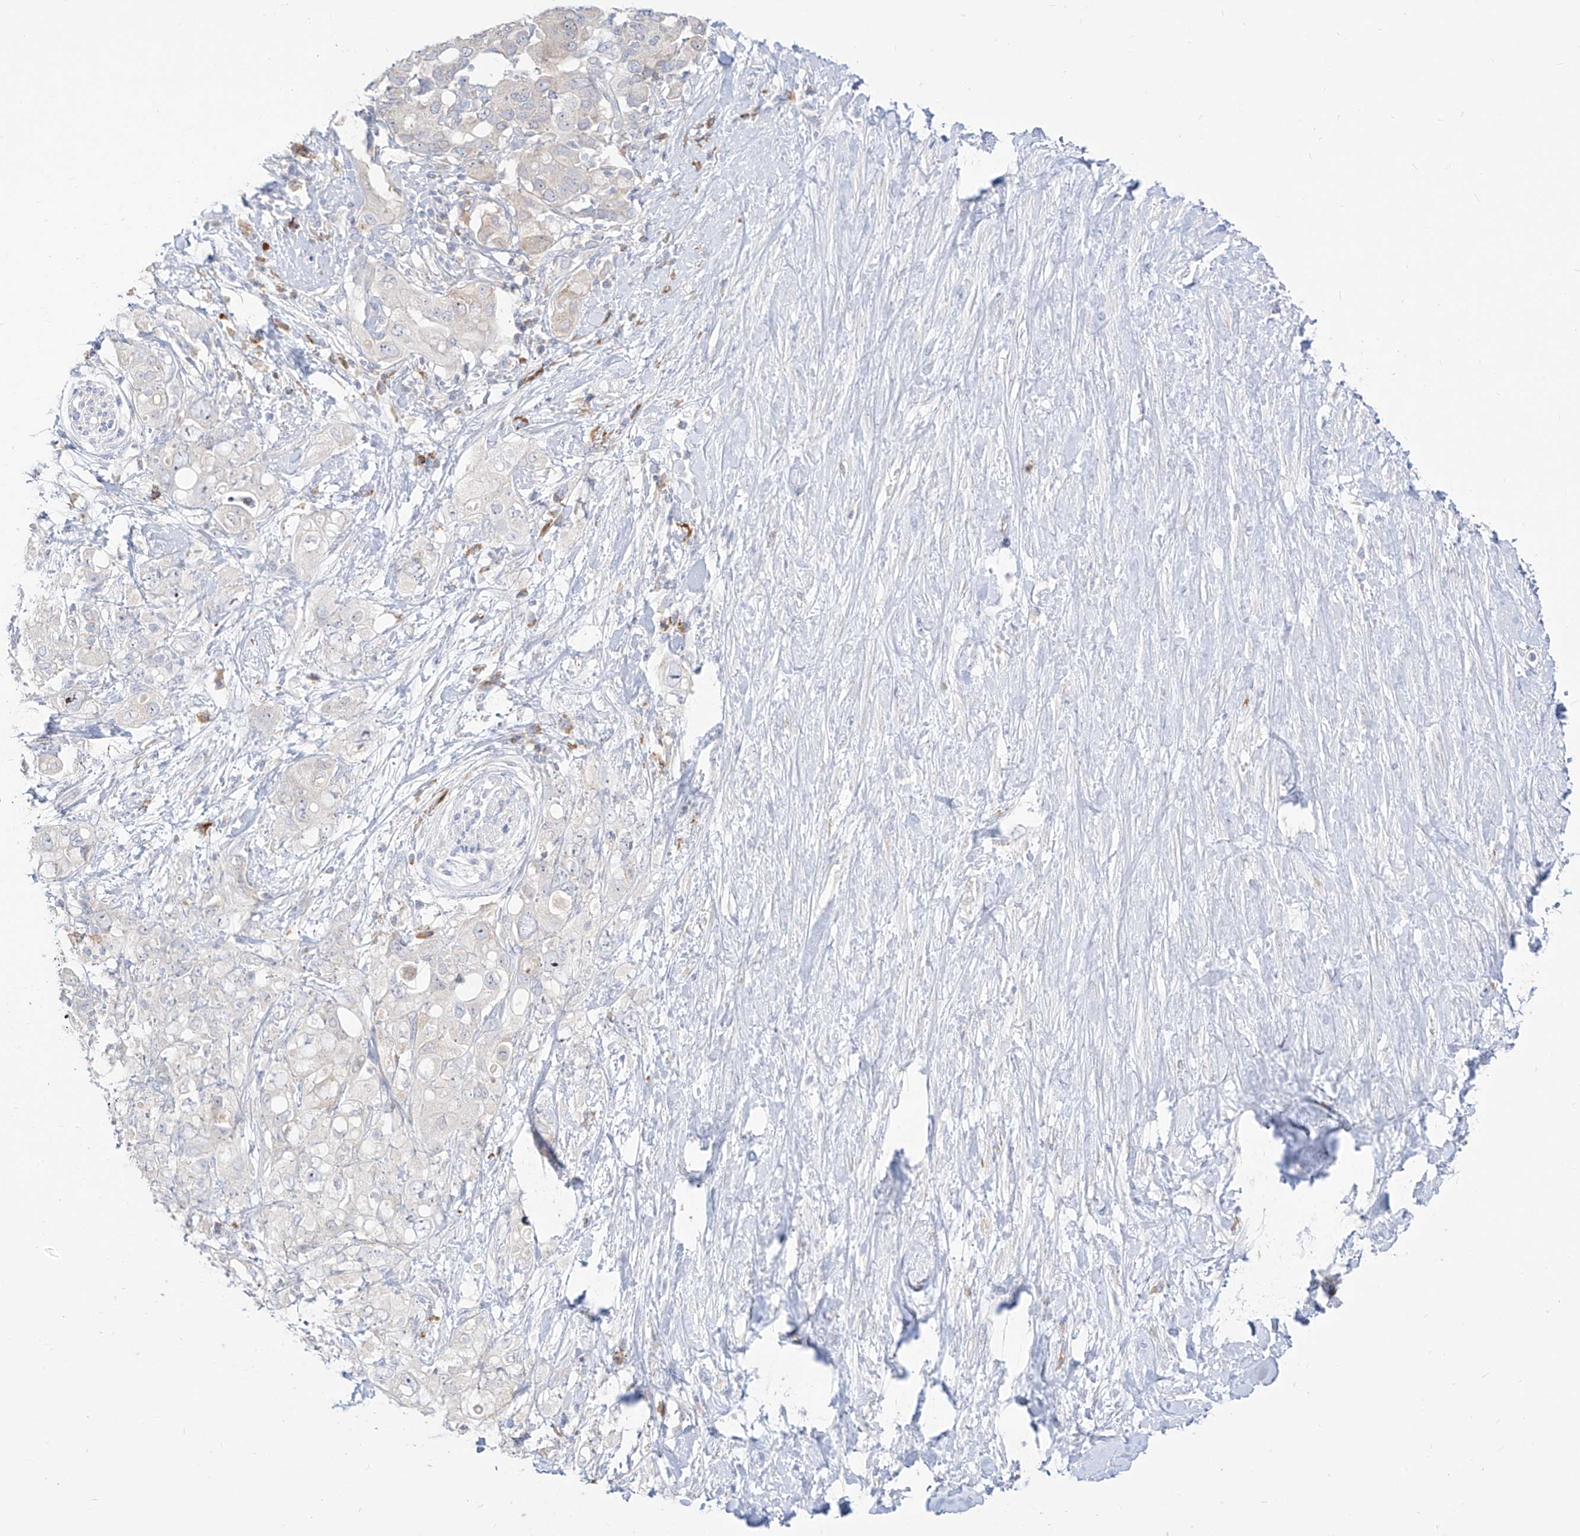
{"staining": {"intensity": "negative", "quantity": "none", "location": "none"}, "tissue": "pancreatic cancer", "cell_type": "Tumor cells", "image_type": "cancer", "snomed": [{"axis": "morphology", "description": "Adenocarcinoma, NOS"}, {"axis": "topography", "description": "Pancreas"}], "caption": "DAB (3,3'-diaminobenzidine) immunohistochemical staining of pancreatic cancer (adenocarcinoma) exhibits no significant positivity in tumor cells.", "gene": "SYTL3", "patient": {"sex": "female", "age": 56}}